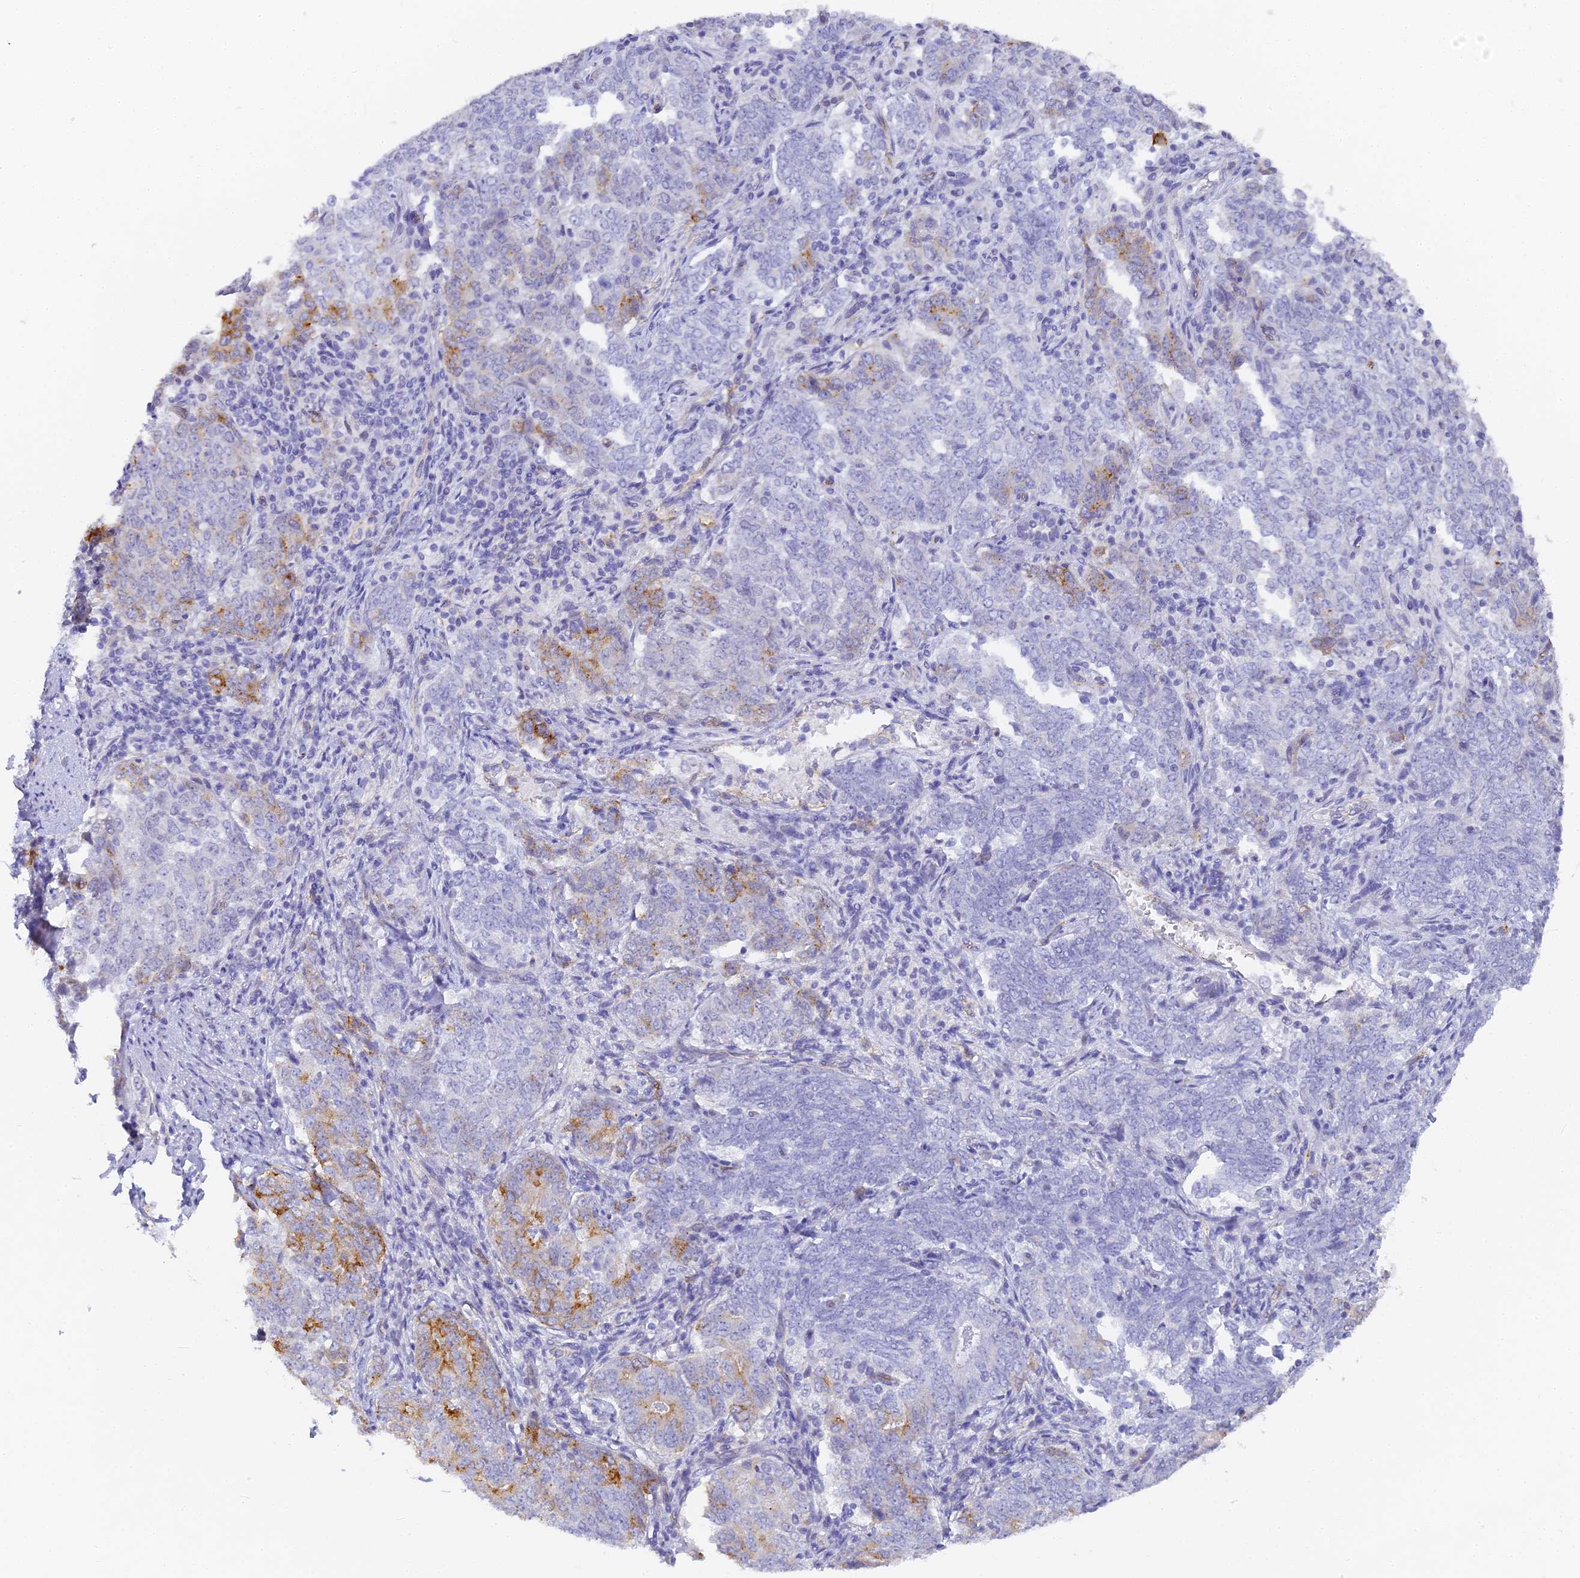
{"staining": {"intensity": "moderate", "quantity": "<25%", "location": "cytoplasmic/membranous"}, "tissue": "endometrial cancer", "cell_type": "Tumor cells", "image_type": "cancer", "snomed": [{"axis": "morphology", "description": "Adenocarcinoma, NOS"}, {"axis": "topography", "description": "Endometrium"}], "caption": "Endometrial cancer (adenocarcinoma) stained with a protein marker demonstrates moderate staining in tumor cells.", "gene": "GJA1", "patient": {"sex": "female", "age": 80}}